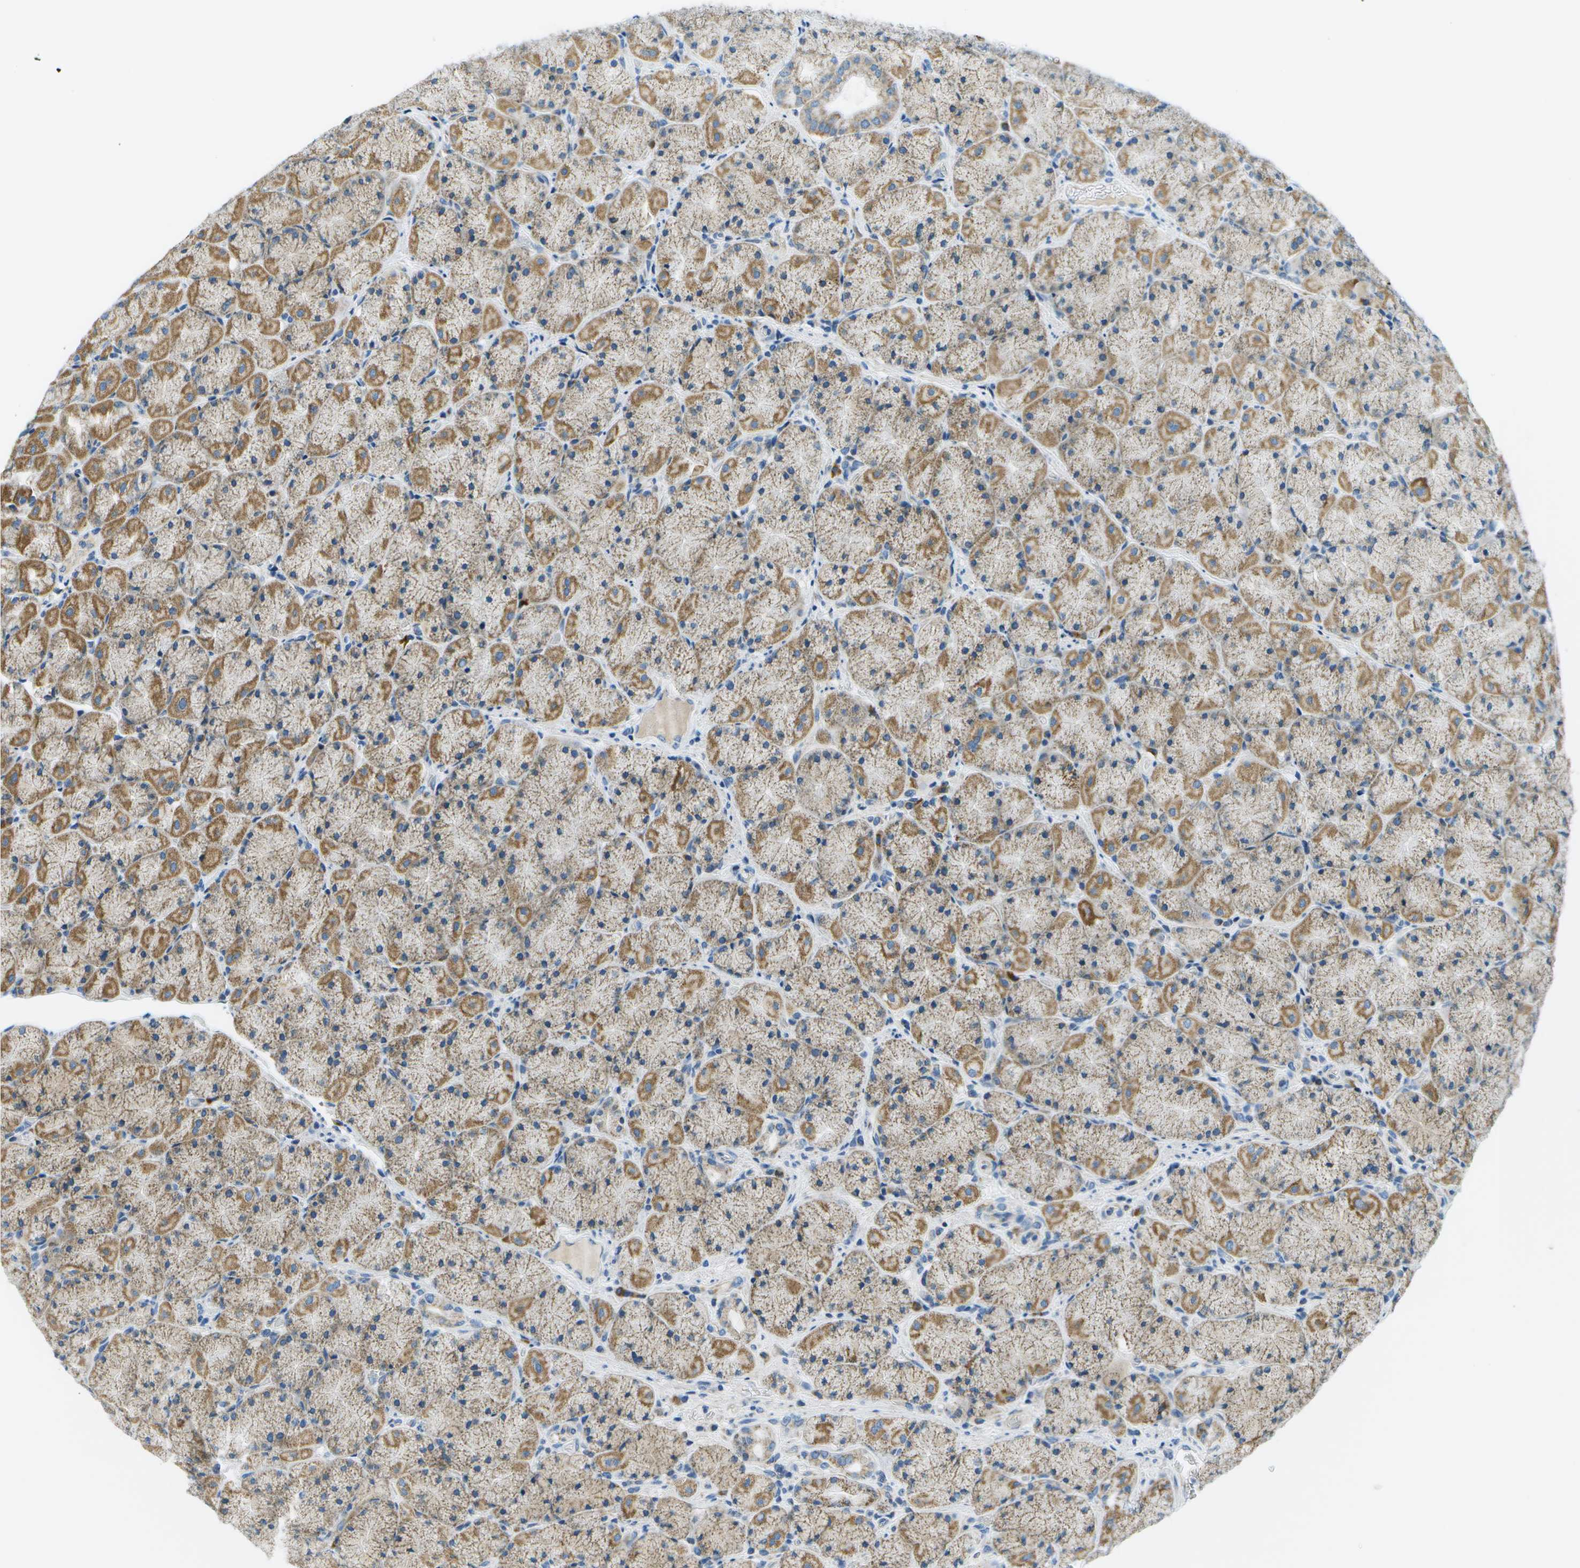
{"staining": {"intensity": "moderate", "quantity": ">75%", "location": "cytoplasmic/membranous"}, "tissue": "stomach", "cell_type": "Glandular cells", "image_type": "normal", "snomed": [{"axis": "morphology", "description": "Normal tissue, NOS"}, {"axis": "morphology", "description": "Carcinoid, malignant, NOS"}, {"axis": "topography", "description": "Stomach, upper"}], "caption": "Immunohistochemistry histopathology image of unremarkable stomach: human stomach stained using immunohistochemistry displays medium levels of moderate protein expression localized specifically in the cytoplasmic/membranous of glandular cells, appearing as a cytoplasmic/membranous brown color.", "gene": "PTGIS", "patient": {"sex": "male", "age": 39}}